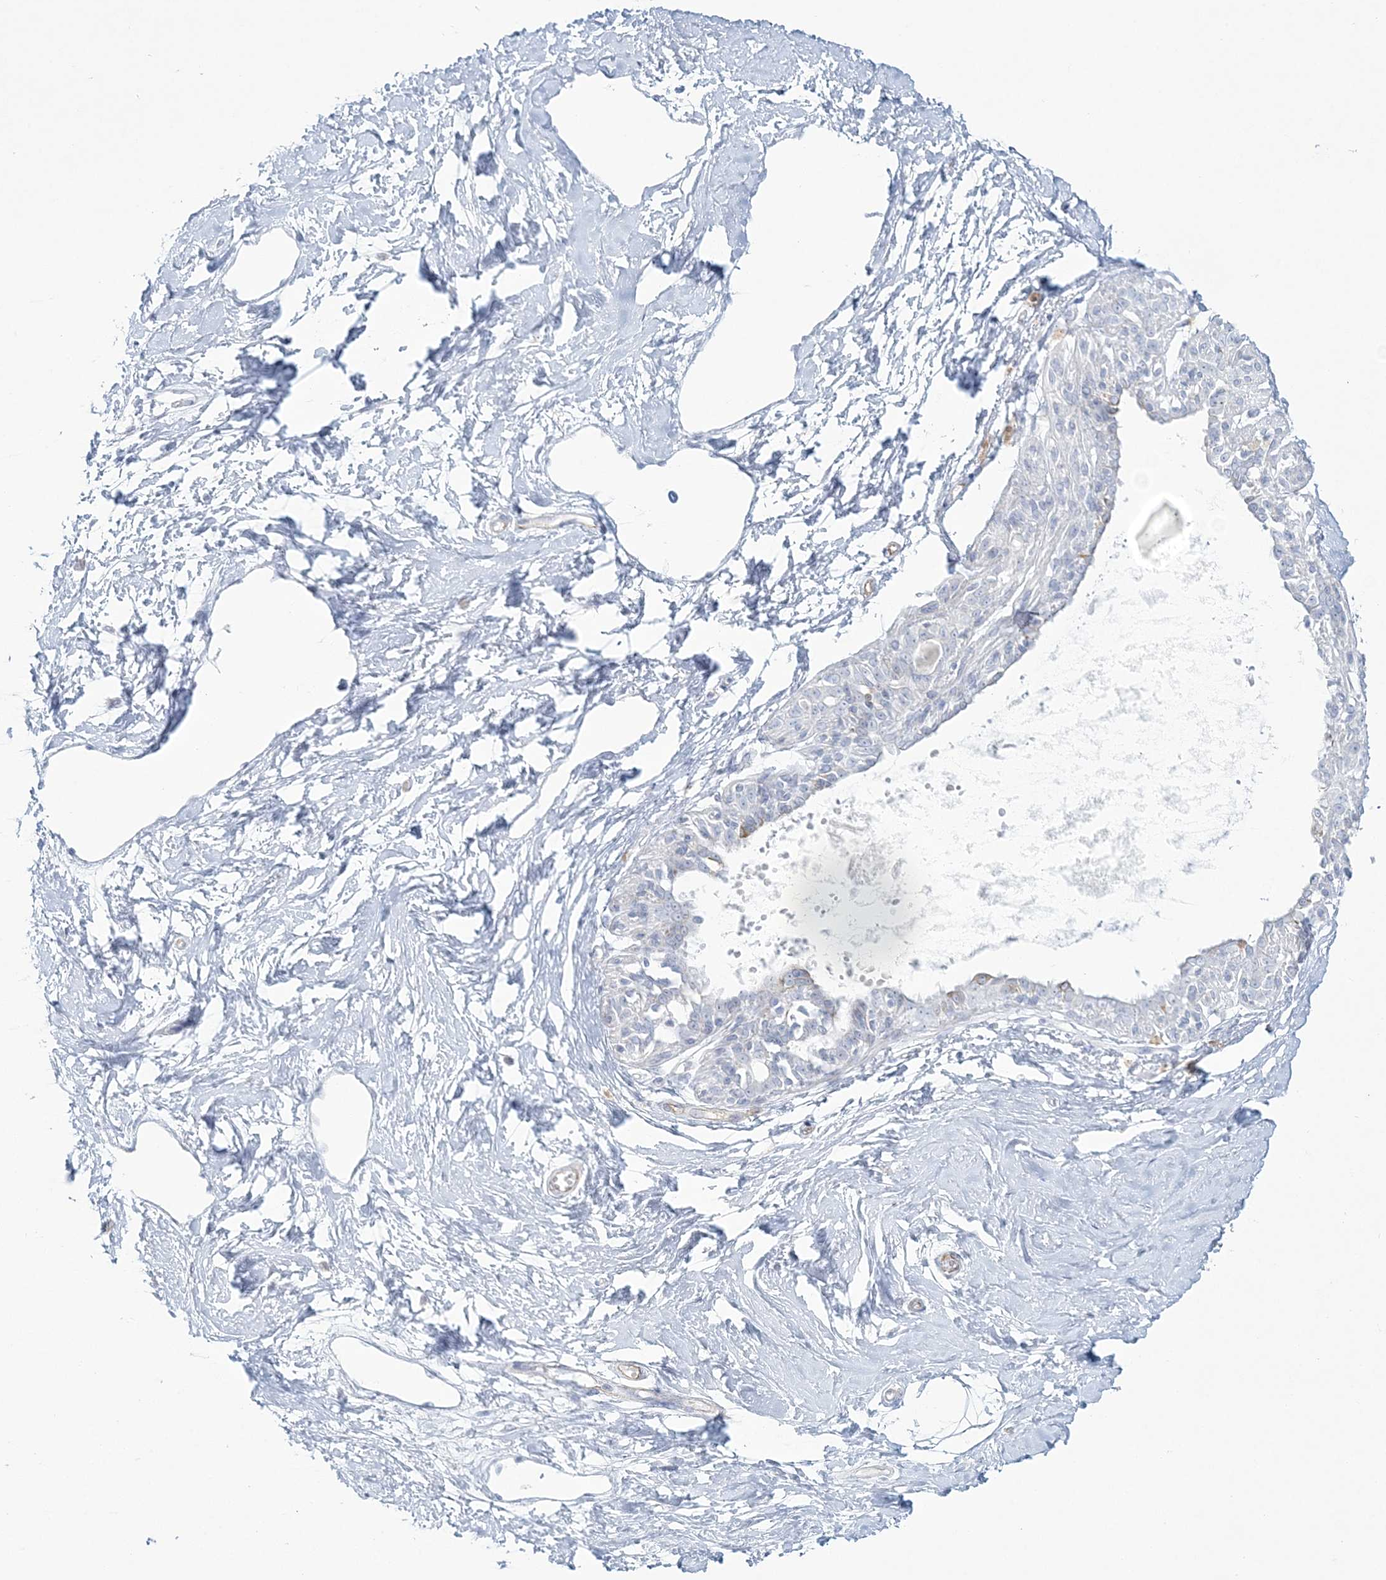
{"staining": {"intensity": "negative", "quantity": "none", "location": "none"}, "tissue": "breast", "cell_type": "Adipocytes", "image_type": "normal", "snomed": [{"axis": "morphology", "description": "Normal tissue, NOS"}, {"axis": "topography", "description": "Breast"}], "caption": "Adipocytes show no significant positivity in normal breast. (DAB (3,3'-diaminobenzidine) IHC visualized using brightfield microscopy, high magnification).", "gene": "ENSG00000288637", "patient": {"sex": "female", "age": 45}}